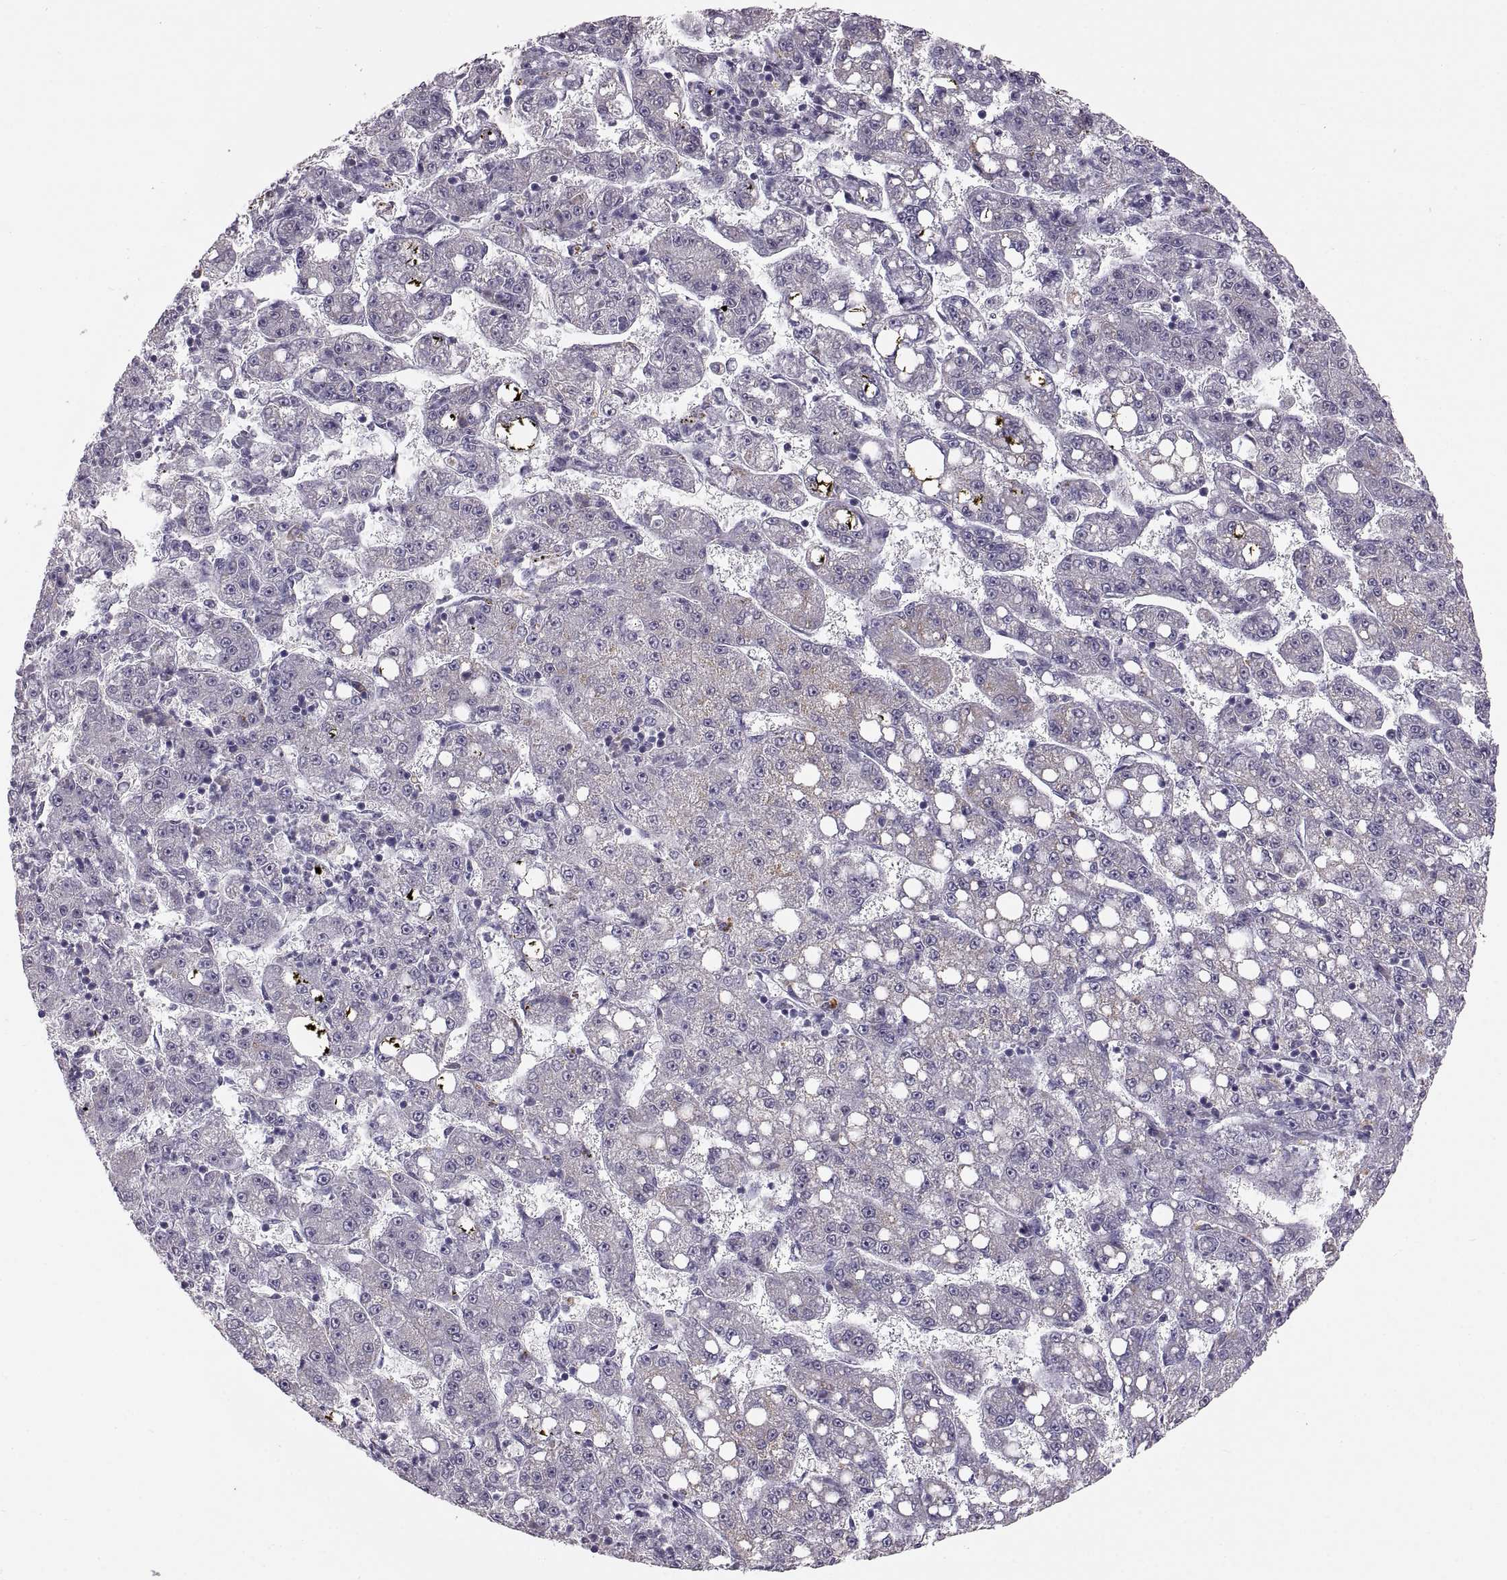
{"staining": {"intensity": "negative", "quantity": "none", "location": "none"}, "tissue": "liver cancer", "cell_type": "Tumor cells", "image_type": "cancer", "snomed": [{"axis": "morphology", "description": "Carcinoma, Hepatocellular, NOS"}, {"axis": "topography", "description": "Liver"}], "caption": "This is a micrograph of immunohistochemistry (IHC) staining of liver hepatocellular carcinoma, which shows no expression in tumor cells.", "gene": "MAGEB18", "patient": {"sex": "female", "age": 65}}